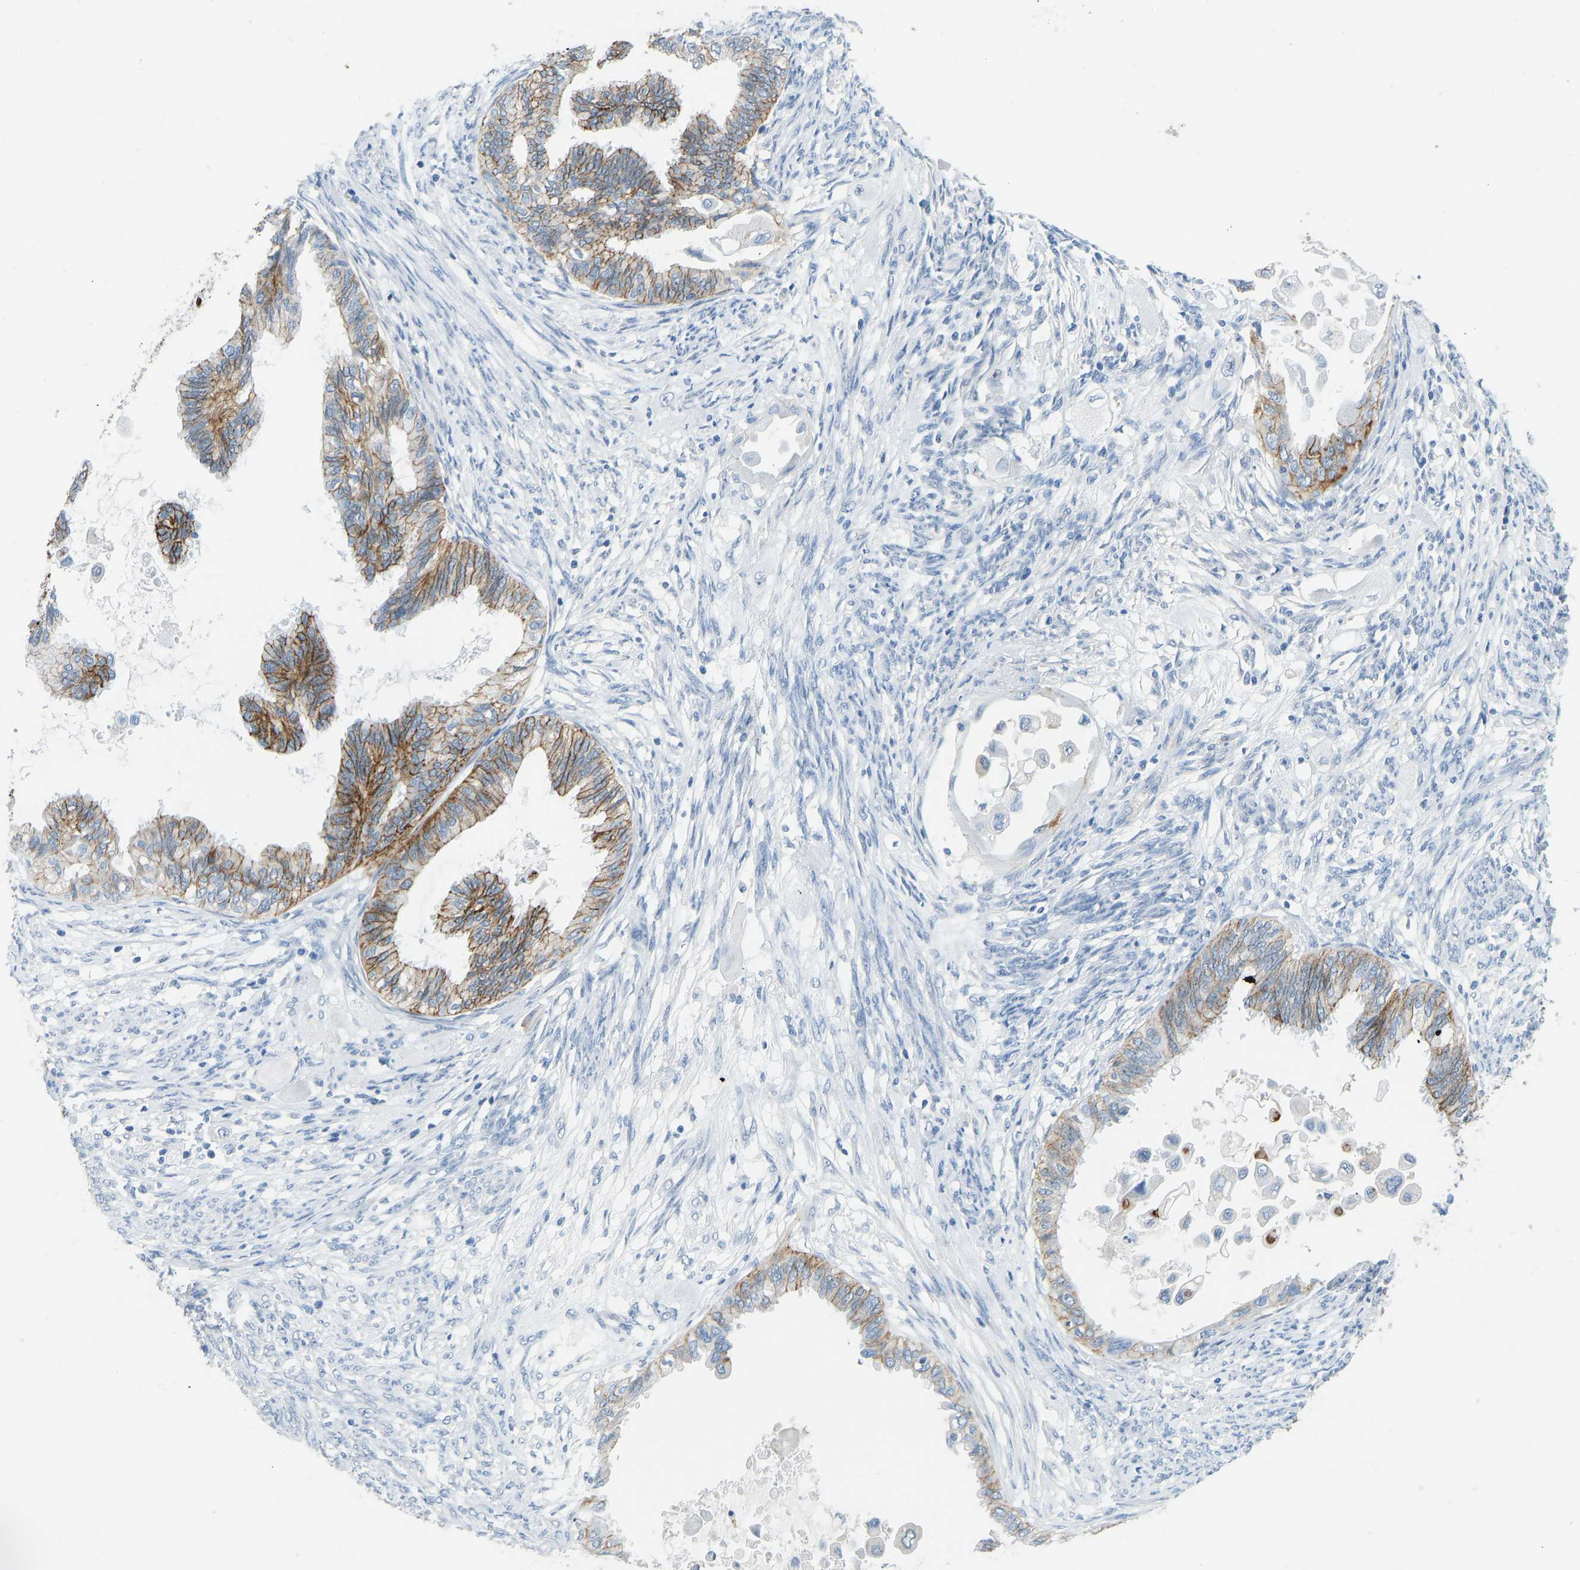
{"staining": {"intensity": "strong", "quantity": ">75%", "location": "cytoplasmic/membranous"}, "tissue": "cervical cancer", "cell_type": "Tumor cells", "image_type": "cancer", "snomed": [{"axis": "morphology", "description": "Normal tissue, NOS"}, {"axis": "morphology", "description": "Adenocarcinoma, NOS"}, {"axis": "topography", "description": "Cervix"}, {"axis": "topography", "description": "Endometrium"}], "caption": "This is a micrograph of immunohistochemistry staining of adenocarcinoma (cervical), which shows strong staining in the cytoplasmic/membranous of tumor cells.", "gene": "ATP1A1", "patient": {"sex": "female", "age": 86}}